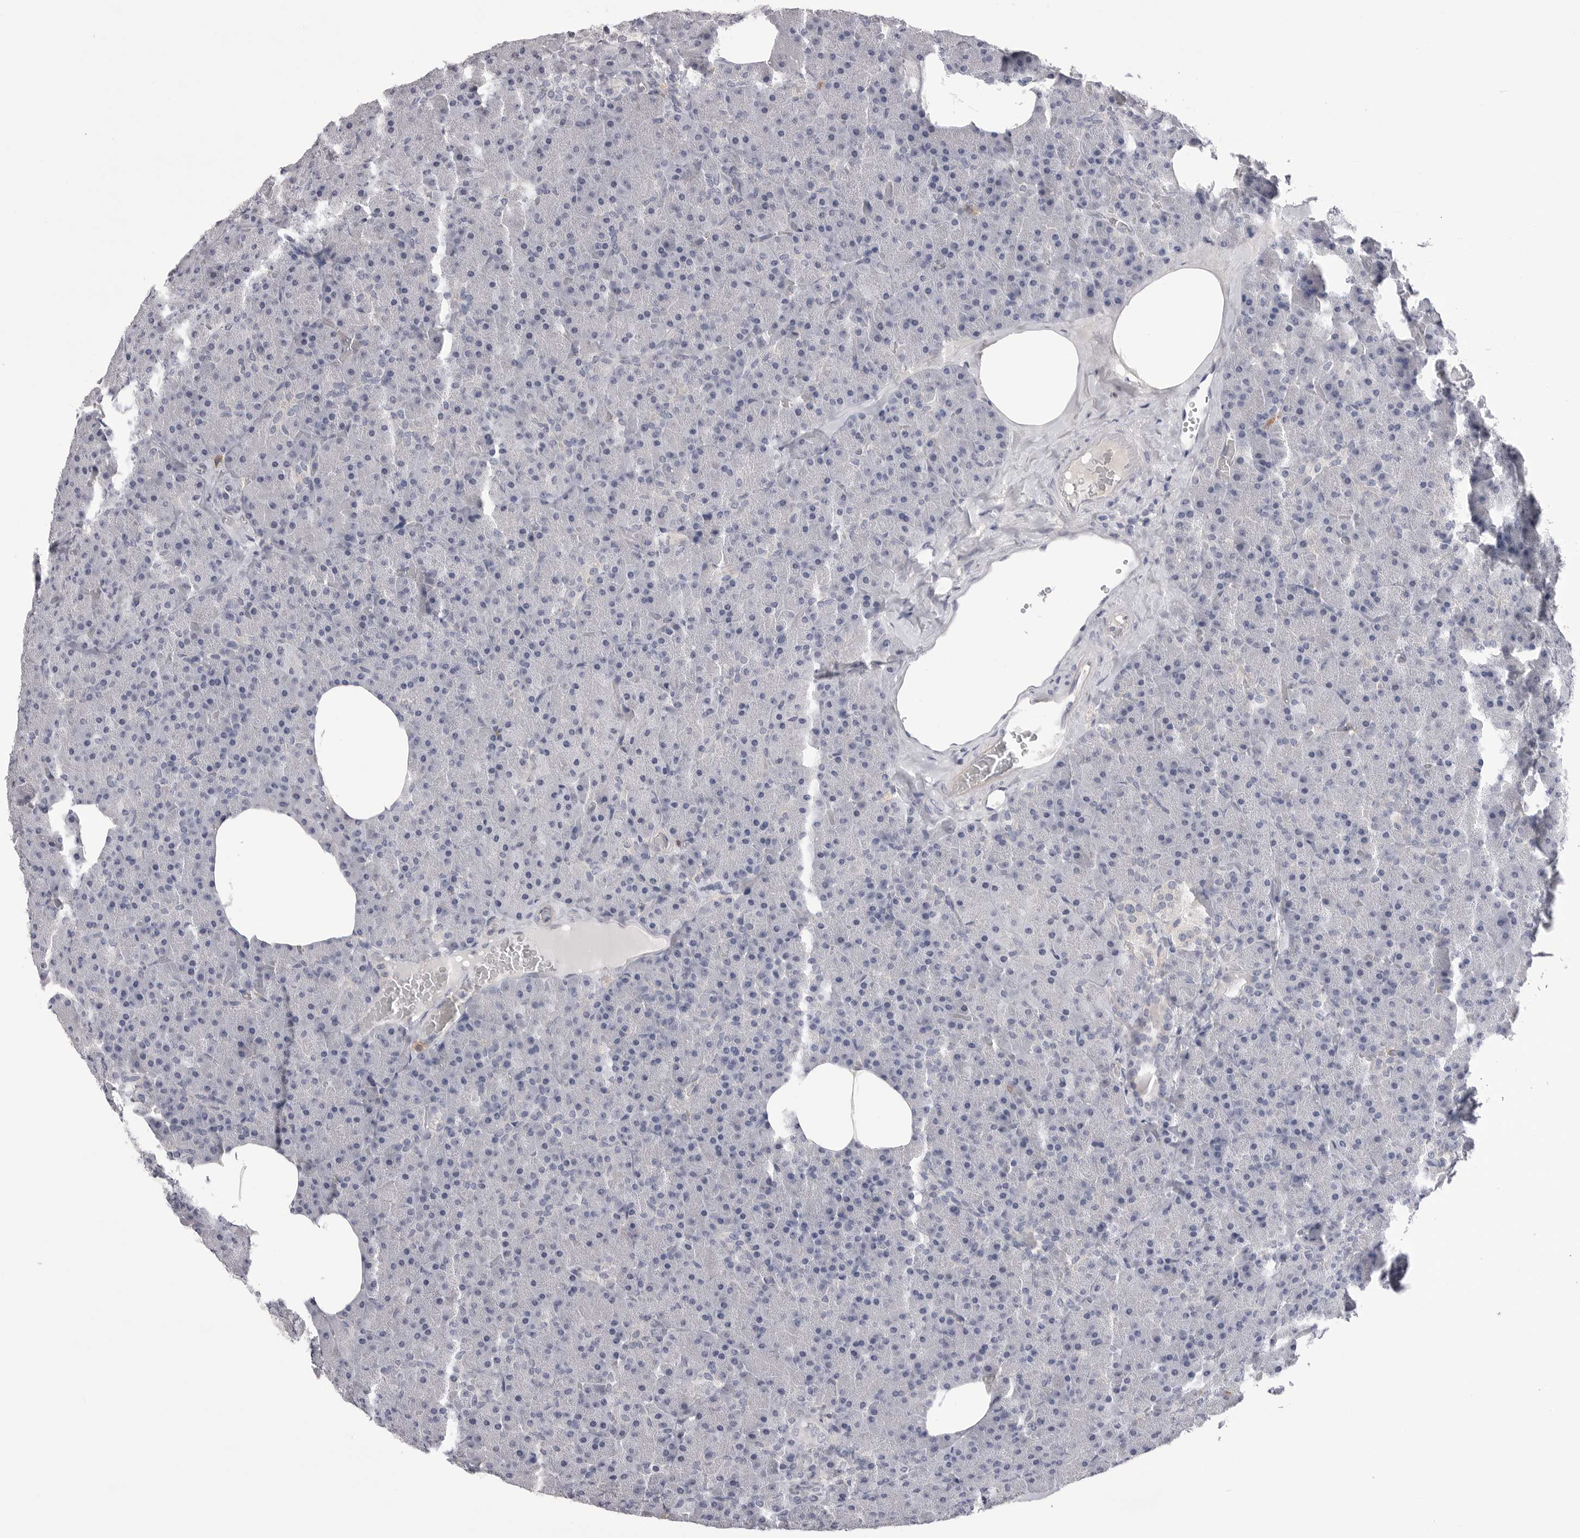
{"staining": {"intensity": "negative", "quantity": "none", "location": "none"}, "tissue": "pancreas", "cell_type": "Exocrine glandular cells", "image_type": "normal", "snomed": [{"axis": "morphology", "description": "Normal tissue, NOS"}, {"axis": "morphology", "description": "Carcinoid, malignant, NOS"}, {"axis": "topography", "description": "Pancreas"}], "caption": "Immunohistochemistry of benign pancreas exhibits no positivity in exocrine glandular cells. (IHC, brightfield microscopy, high magnification).", "gene": "DLGAP3", "patient": {"sex": "female", "age": 35}}